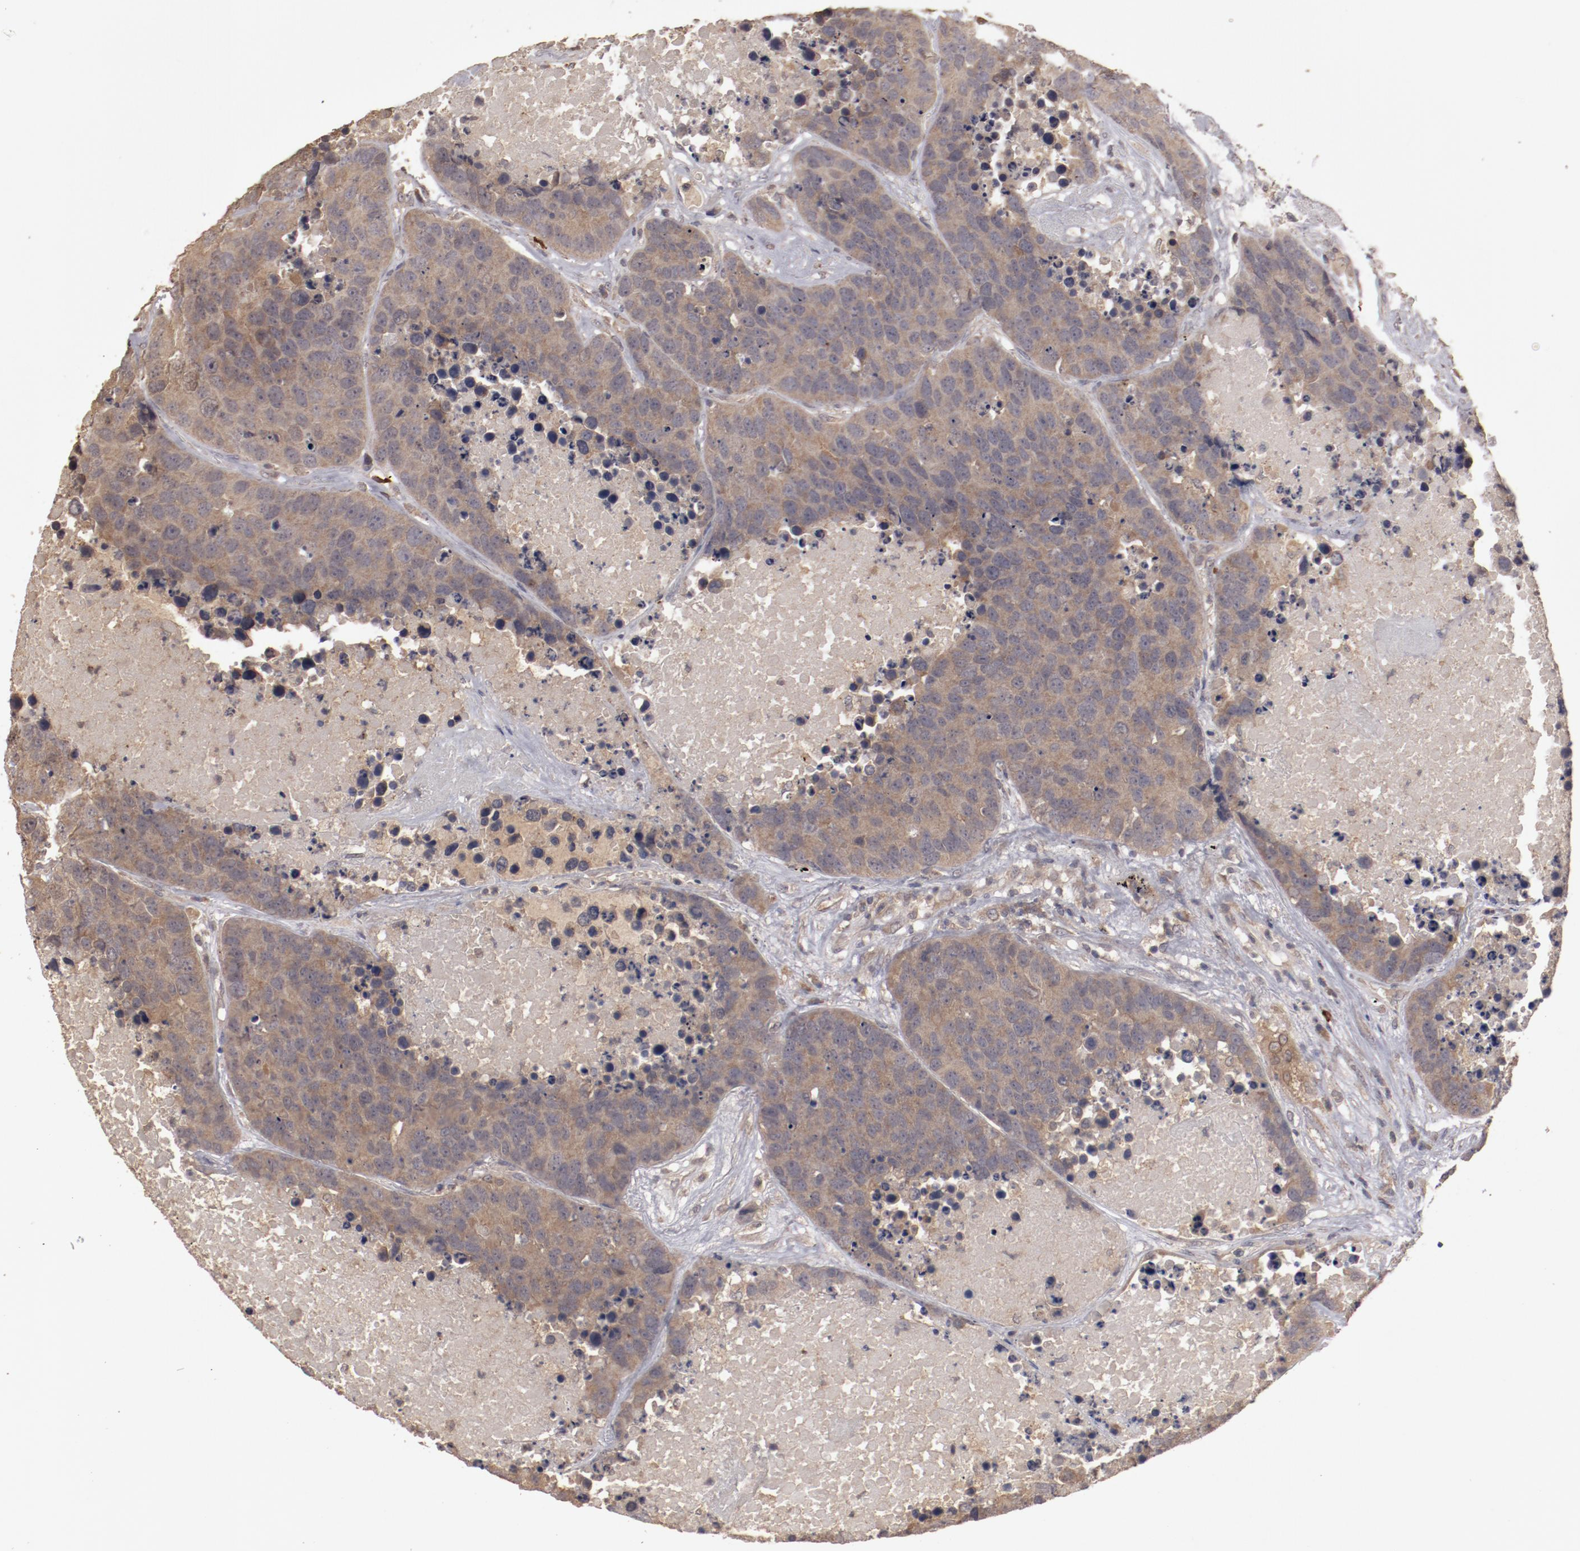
{"staining": {"intensity": "moderate", "quantity": ">75%", "location": "cytoplasmic/membranous"}, "tissue": "carcinoid", "cell_type": "Tumor cells", "image_type": "cancer", "snomed": [{"axis": "morphology", "description": "Carcinoid, malignant, NOS"}, {"axis": "topography", "description": "Lung"}], "caption": "An IHC histopathology image of tumor tissue is shown. Protein staining in brown highlights moderate cytoplasmic/membranous positivity in carcinoid (malignant) within tumor cells.", "gene": "LRRC75B", "patient": {"sex": "male", "age": 60}}